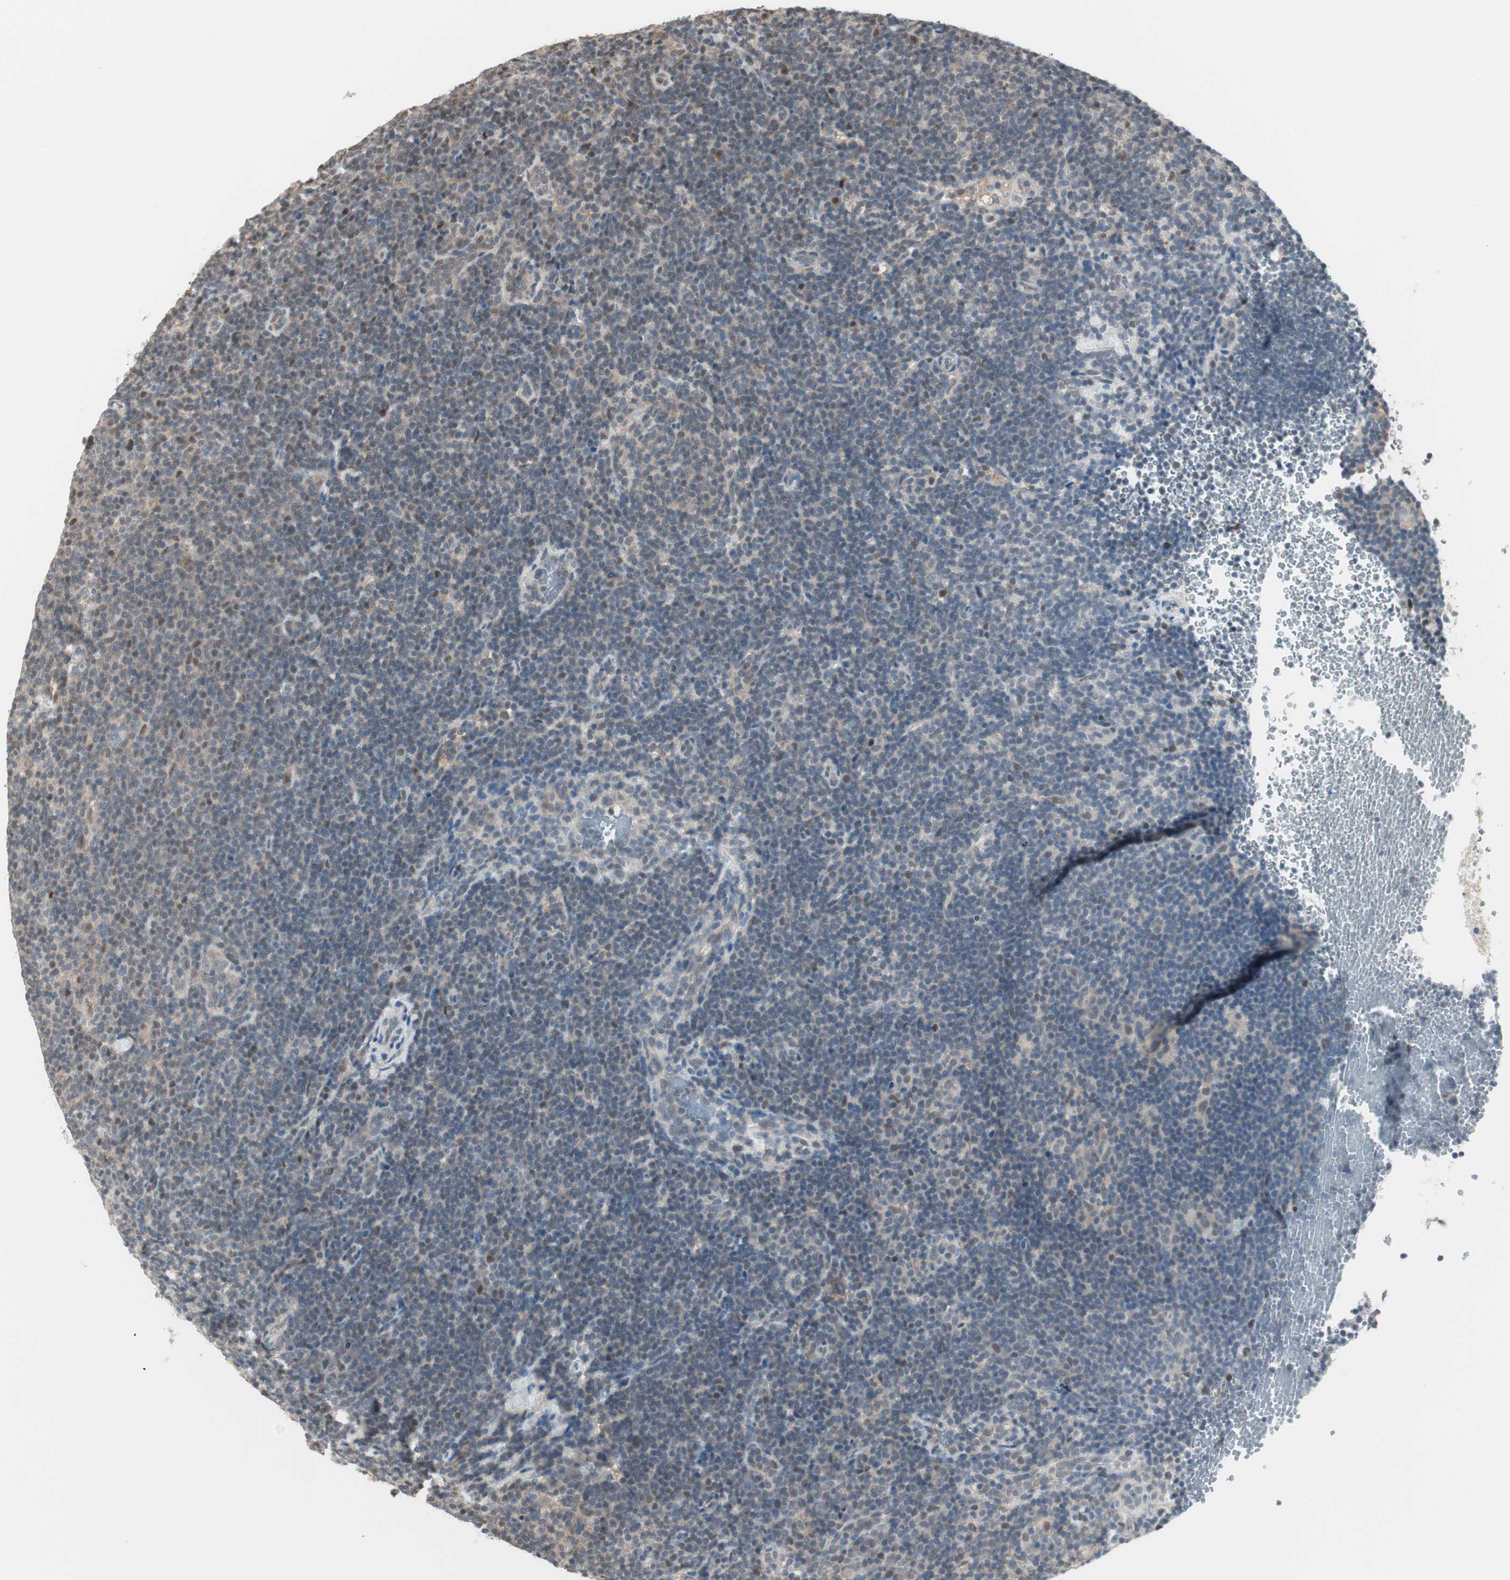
{"staining": {"intensity": "negative", "quantity": "none", "location": "none"}, "tissue": "lymphoma", "cell_type": "Tumor cells", "image_type": "cancer", "snomed": [{"axis": "morphology", "description": "Hodgkin's disease, NOS"}, {"axis": "topography", "description": "Lymph node"}], "caption": "Immunohistochemistry histopathology image of neoplastic tissue: human lymphoma stained with DAB displays no significant protein staining in tumor cells. The staining is performed using DAB (3,3'-diaminobenzidine) brown chromogen with nuclei counter-stained in using hematoxylin.", "gene": "LONP2", "patient": {"sex": "female", "age": 57}}